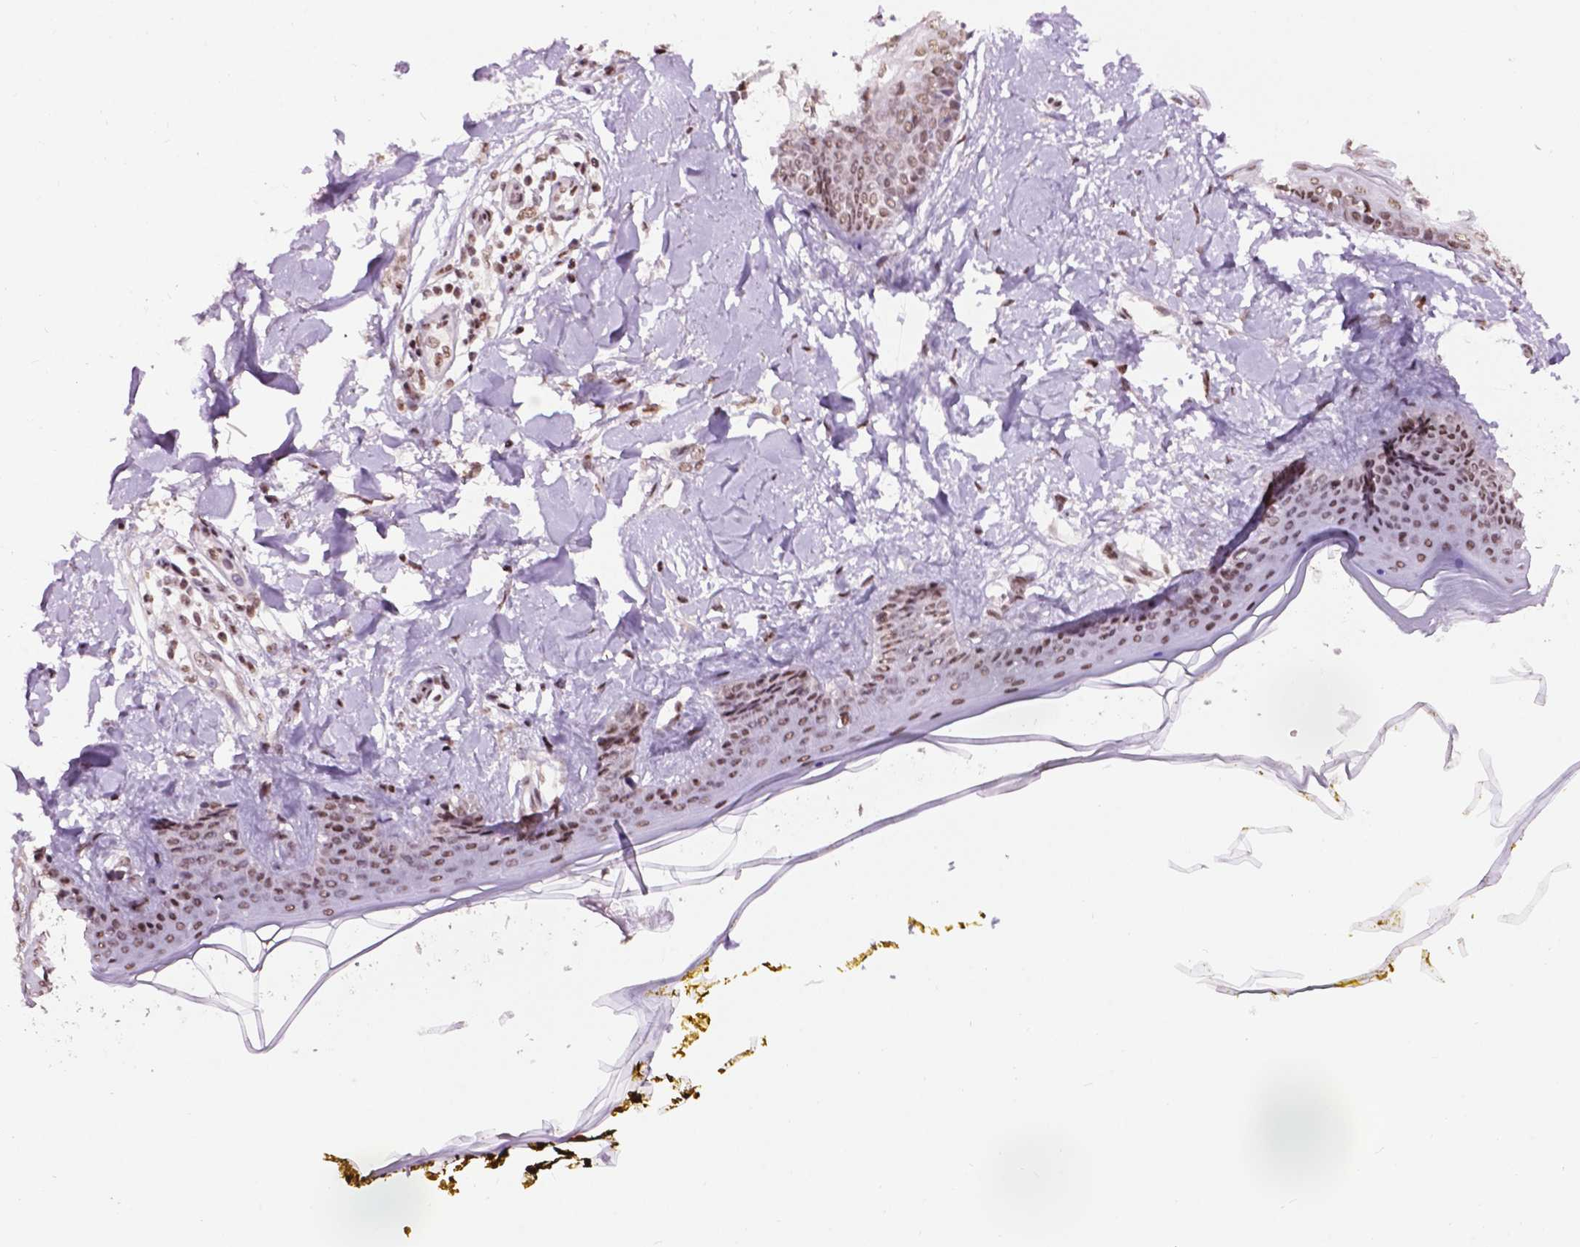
{"staining": {"intensity": "moderate", "quantity": ">75%", "location": "nuclear"}, "tissue": "skin", "cell_type": "Fibroblasts", "image_type": "normal", "snomed": [{"axis": "morphology", "description": "Normal tissue, NOS"}, {"axis": "topography", "description": "Skin"}], "caption": "Immunohistochemistry (DAB) staining of unremarkable skin shows moderate nuclear protein staining in approximately >75% of fibroblasts.", "gene": "COL23A1", "patient": {"sex": "female", "age": 34}}